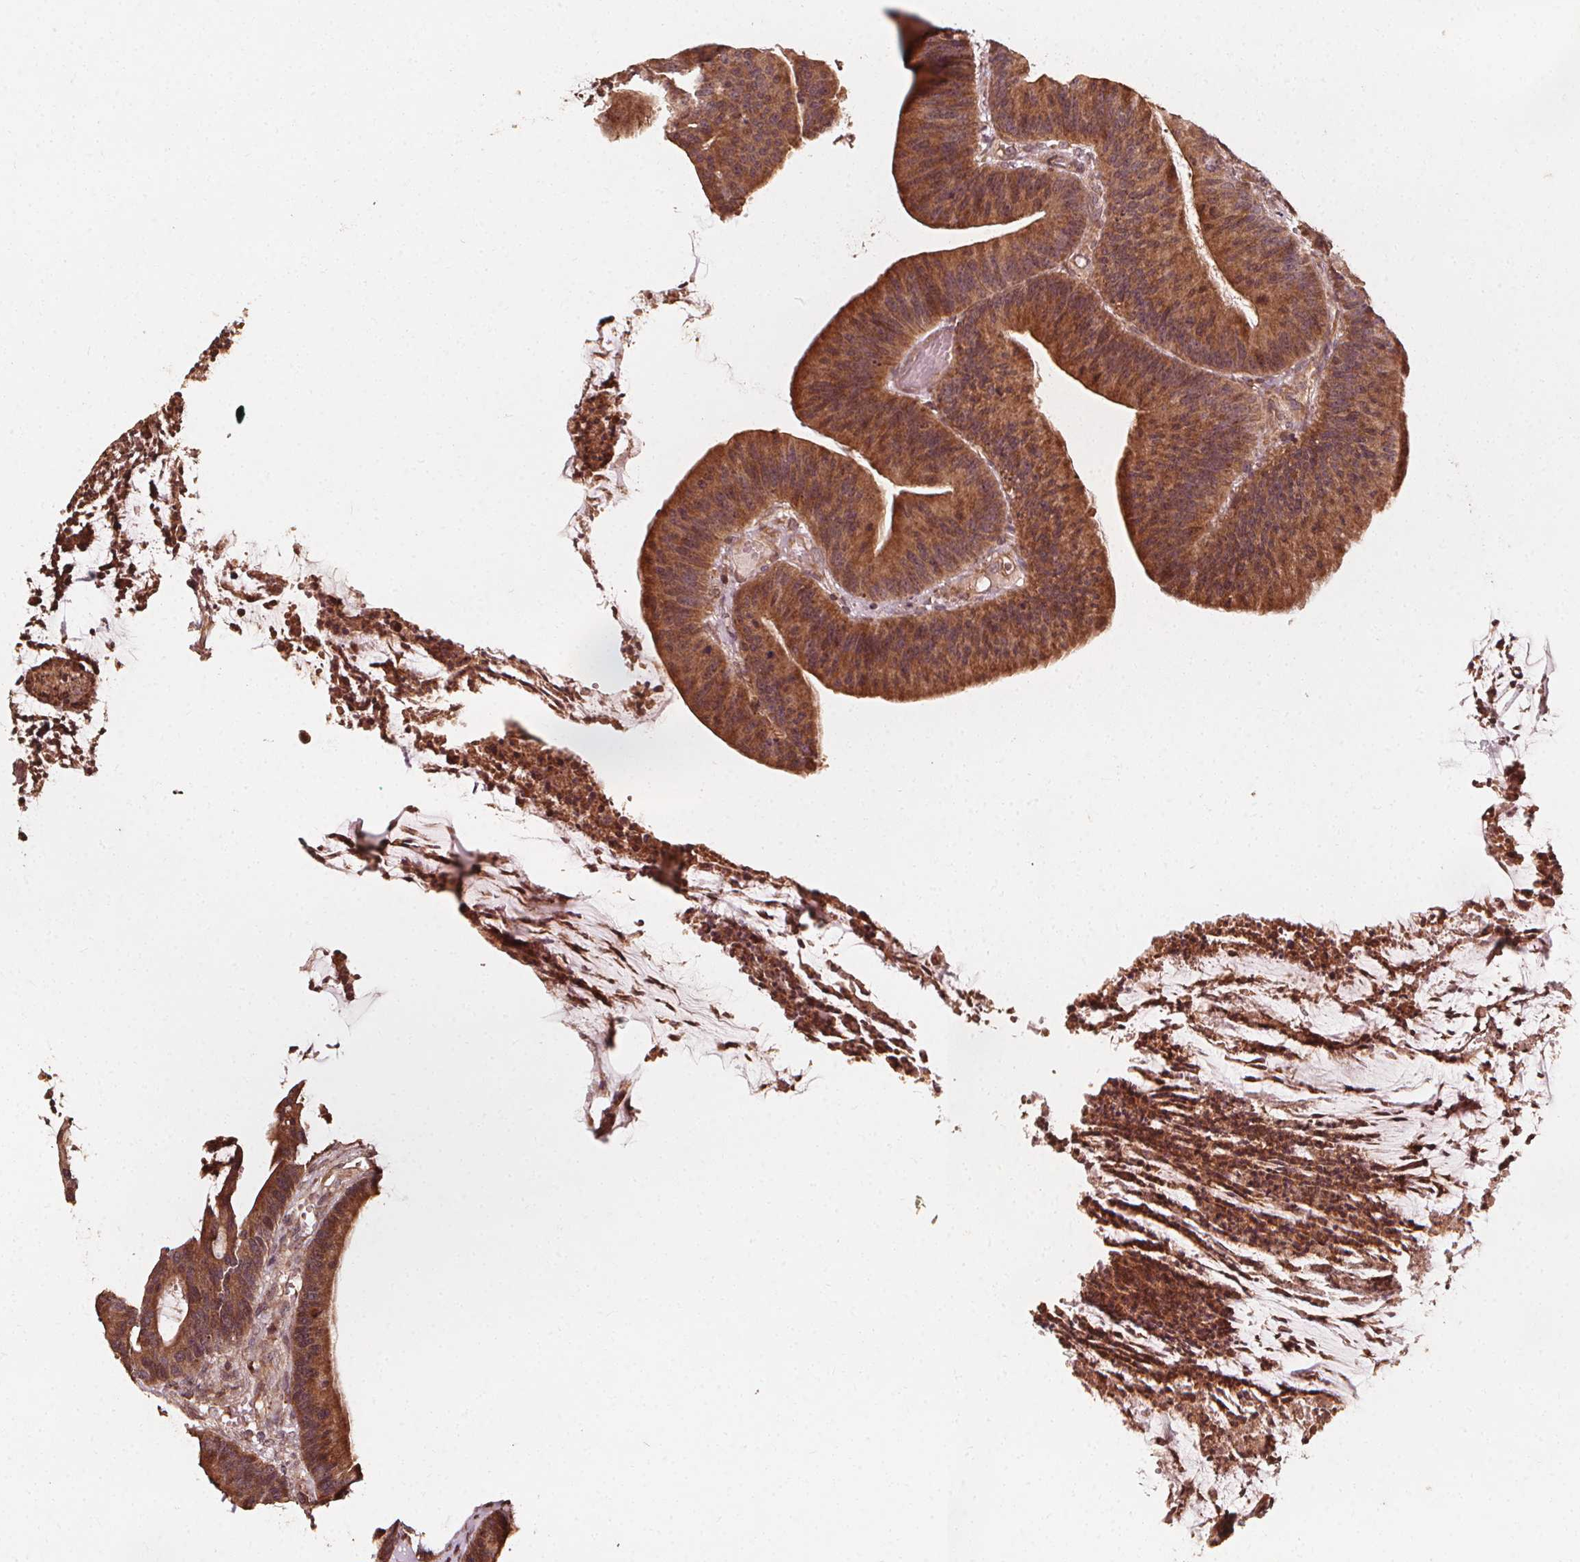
{"staining": {"intensity": "moderate", "quantity": ">75%", "location": "cytoplasmic/membranous"}, "tissue": "colorectal cancer", "cell_type": "Tumor cells", "image_type": "cancer", "snomed": [{"axis": "morphology", "description": "Adenocarcinoma, NOS"}, {"axis": "topography", "description": "Colon"}], "caption": "There is medium levels of moderate cytoplasmic/membranous staining in tumor cells of colorectal adenocarcinoma, as demonstrated by immunohistochemical staining (brown color).", "gene": "NPC1", "patient": {"sex": "female", "age": 78}}